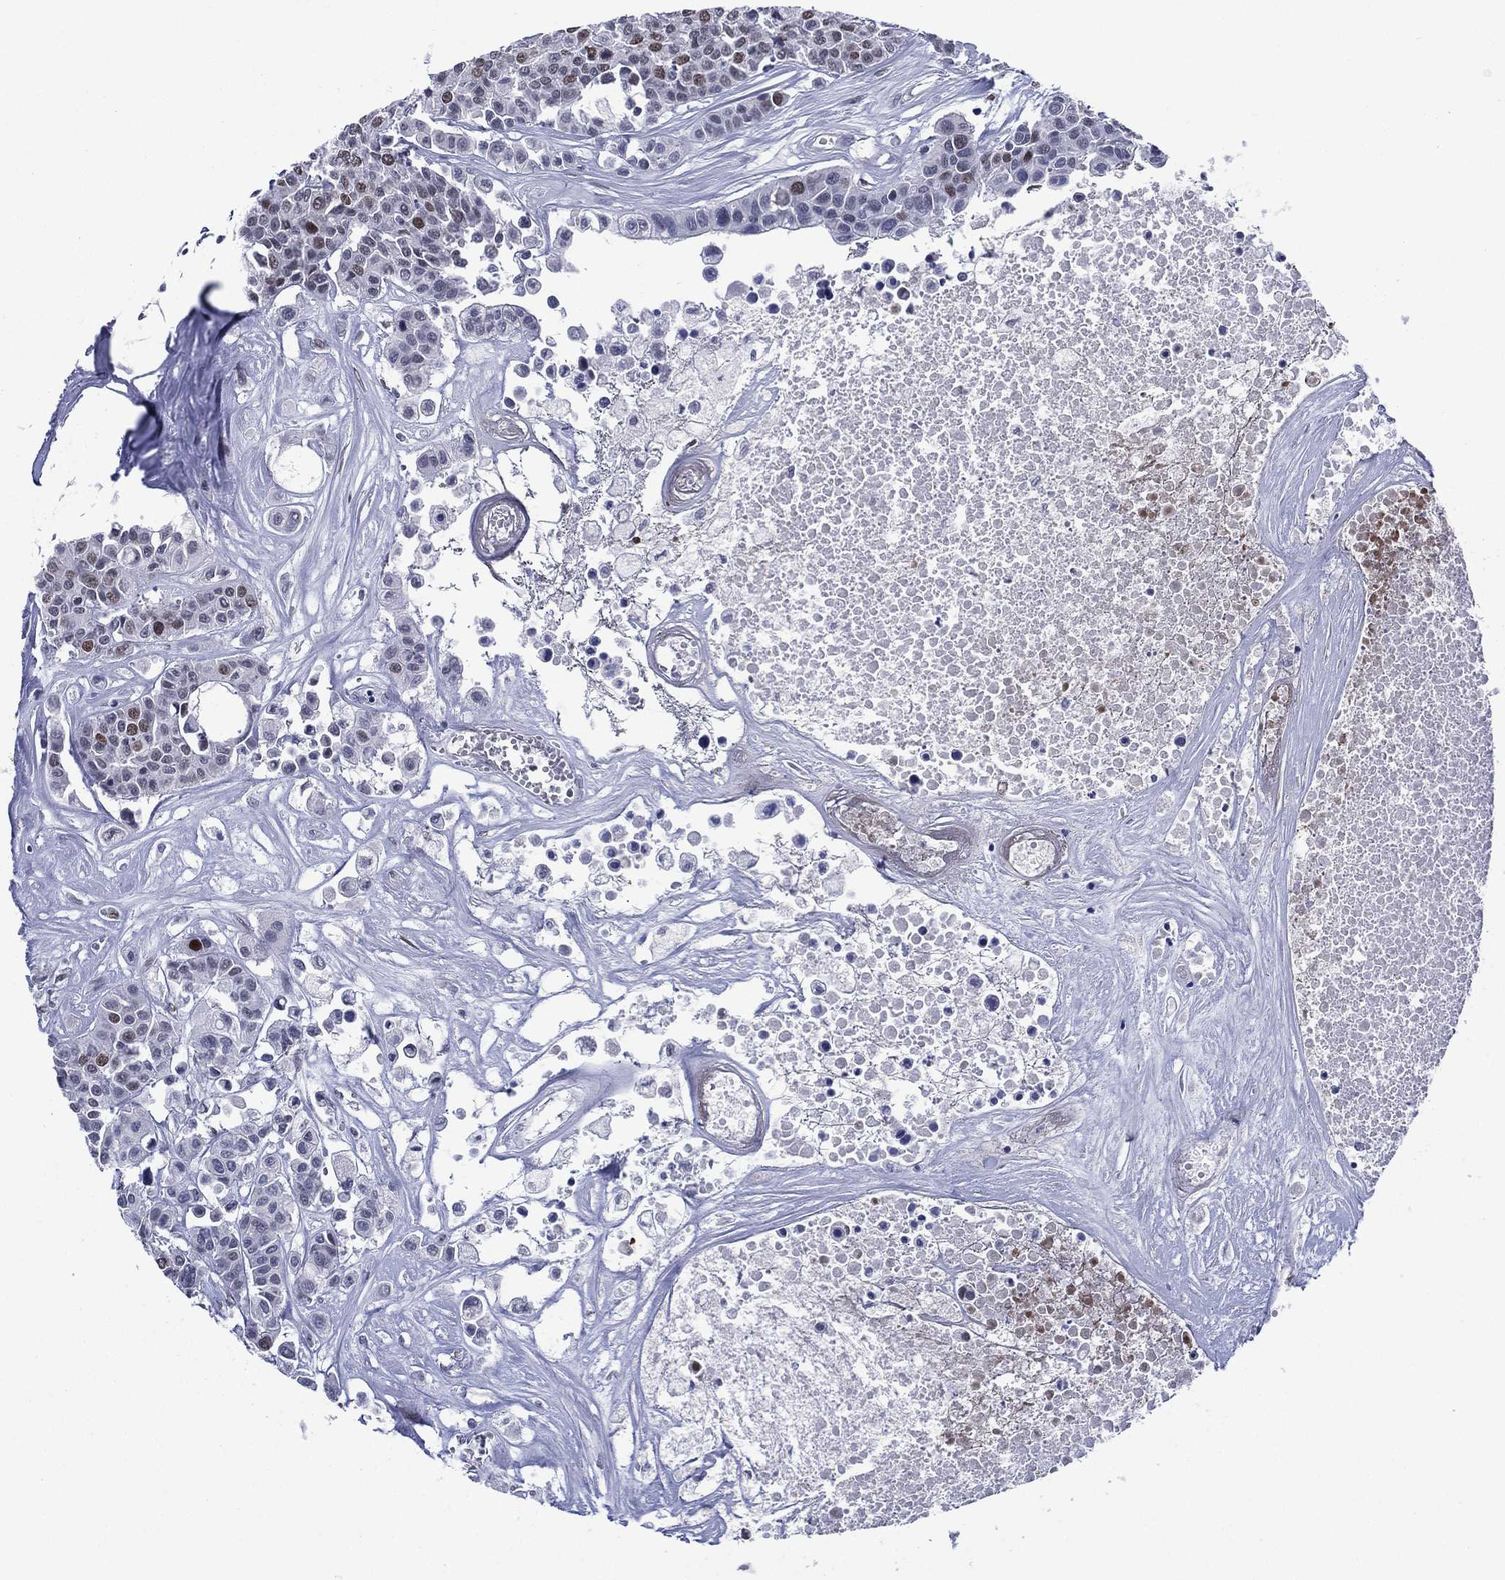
{"staining": {"intensity": "moderate", "quantity": "<25%", "location": "nuclear"}, "tissue": "carcinoid", "cell_type": "Tumor cells", "image_type": "cancer", "snomed": [{"axis": "morphology", "description": "Carcinoid, malignant, NOS"}, {"axis": "topography", "description": "Colon"}], "caption": "The histopathology image reveals a brown stain indicating the presence of a protein in the nuclear of tumor cells in carcinoid.", "gene": "GATA6", "patient": {"sex": "male", "age": 81}}